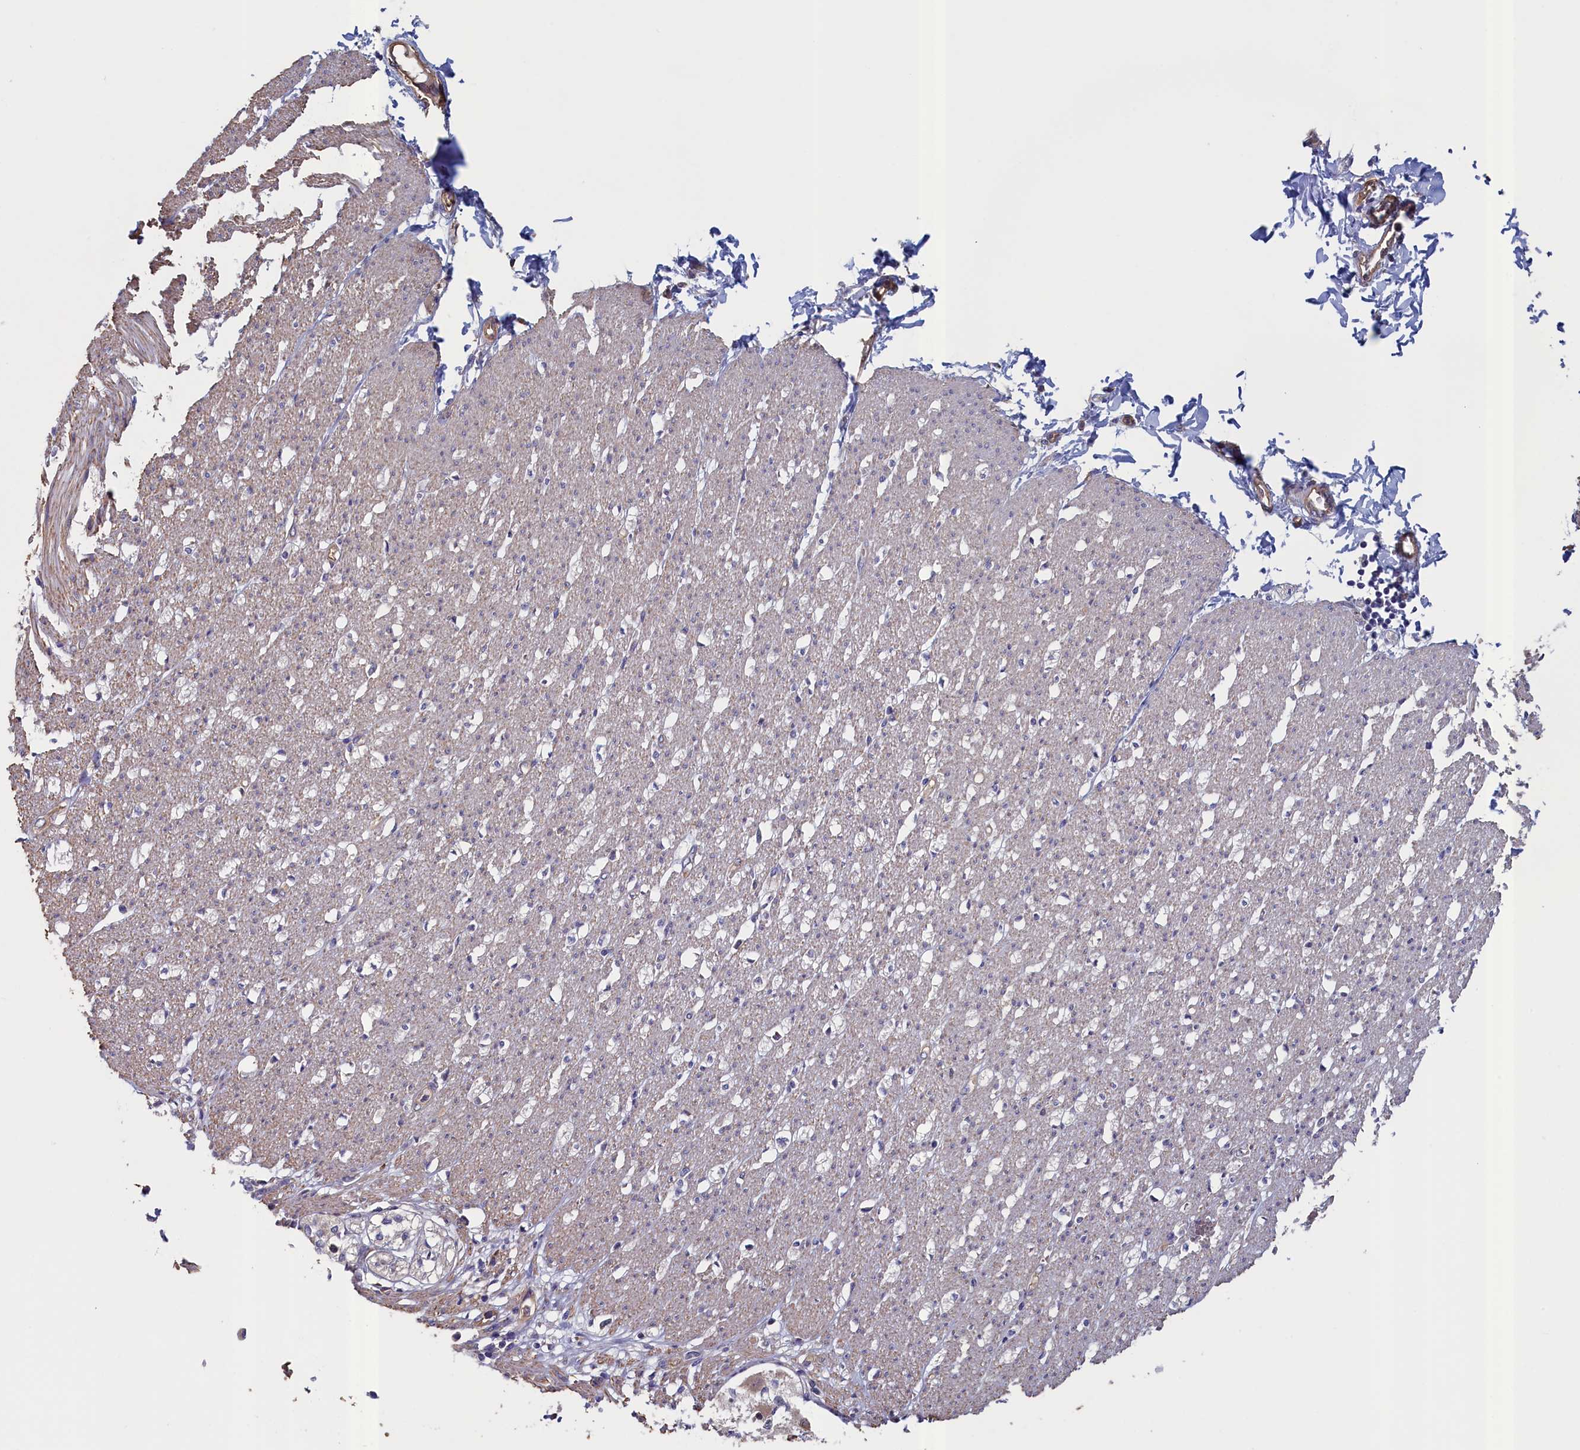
{"staining": {"intensity": "moderate", "quantity": "25%-75%", "location": "cytoplasmic/membranous"}, "tissue": "smooth muscle", "cell_type": "Smooth muscle cells", "image_type": "normal", "snomed": [{"axis": "morphology", "description": "Normal tissue, NOS"}, {"axis": "morphology", "description": "Adenocarcinoma, NOS"}, {"axis": "topography", "description": "Colon"}, {"axis": "topography", "description": "Peripheral nerve tissue"}], "caption": "DAB immunohistochemical staining of unremarkable human smooth muscle reveals moderate cytoplasmic/membranous protein expression in about 25%-75% of smooth muscle cells.", "gene": "ANKRD2", "patient": {"sex": "male", "age": 14}}